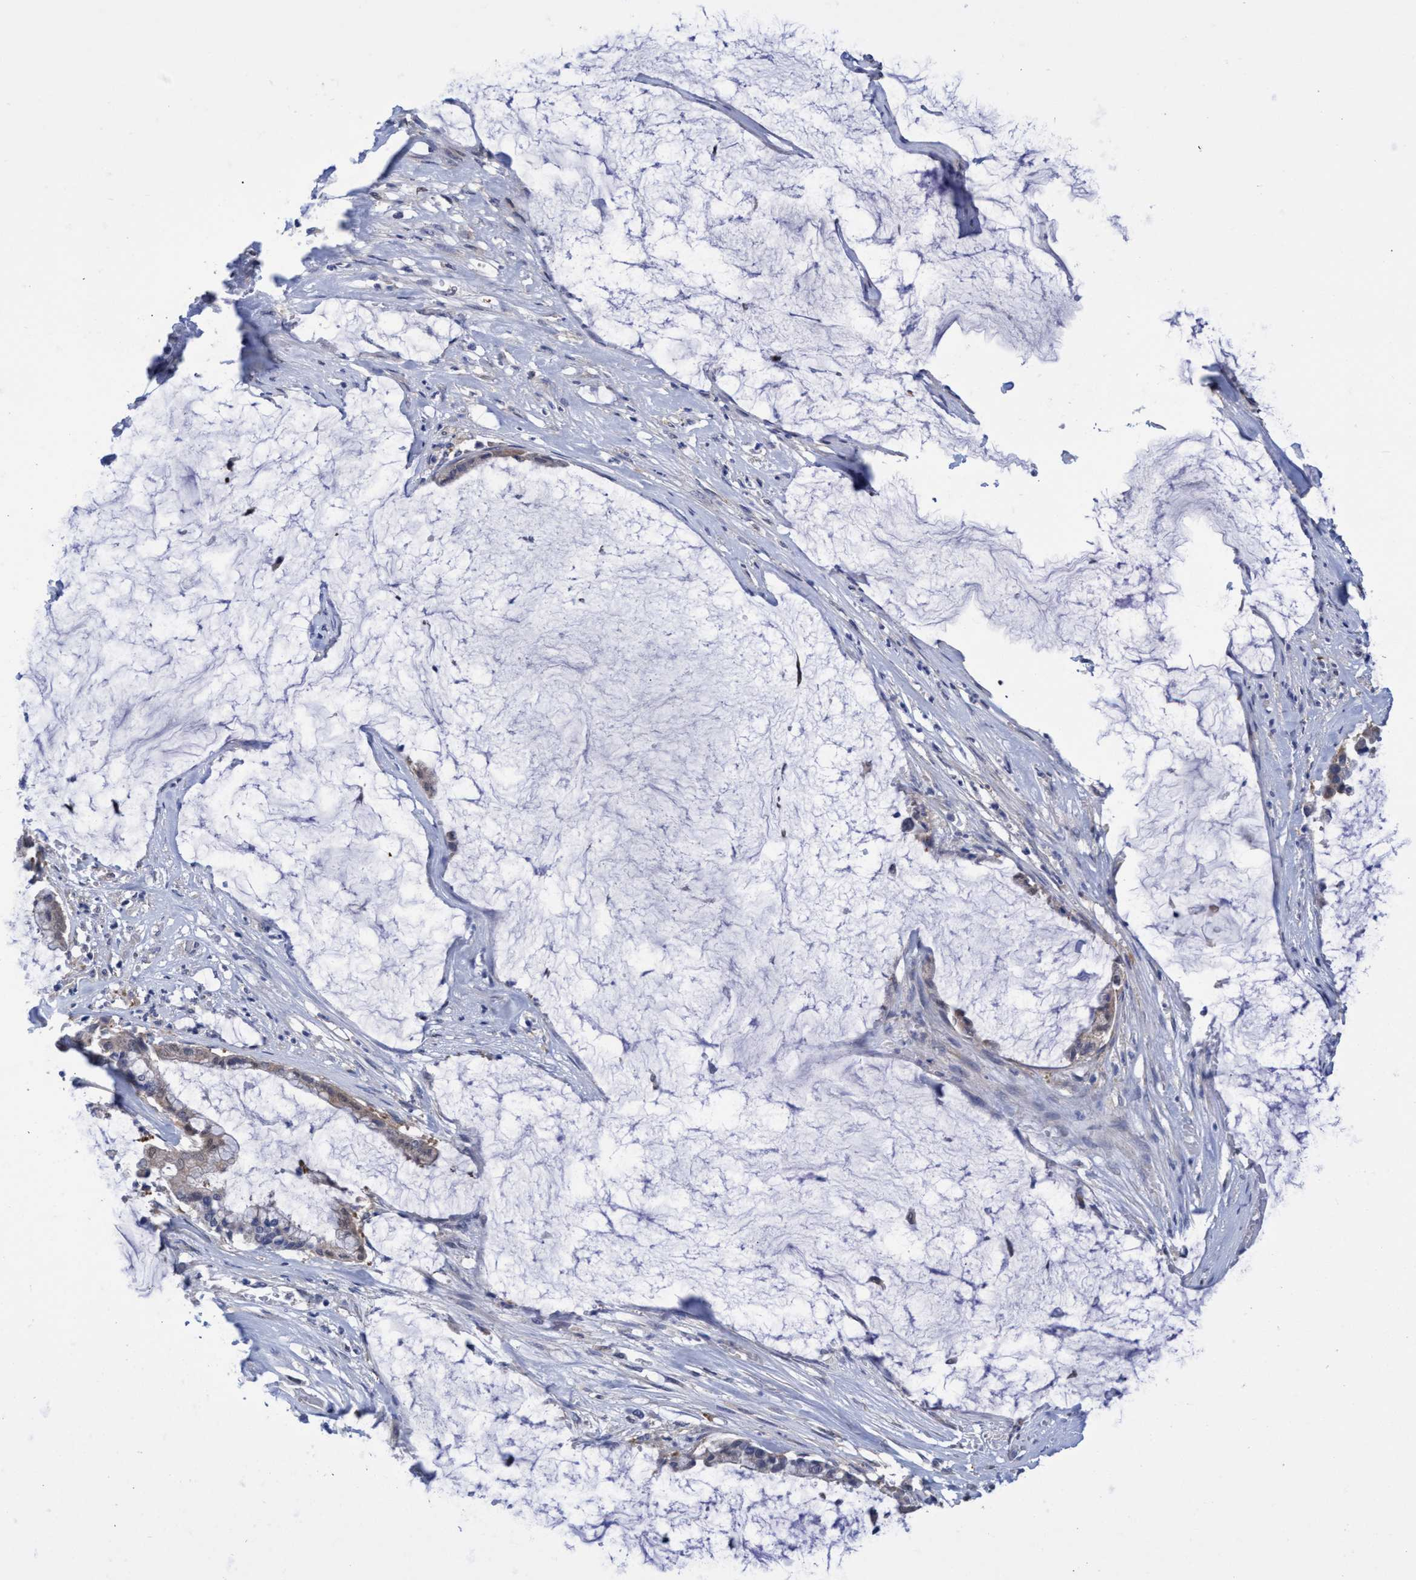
{"staining": {"intensity": "negative", "quantity": "none", "location": "none"}, "tissue": "pancreatic cancer", "cell_type": "Tumor cells", "image_type": "cancer", "snomed": [{"axis": "morphology", "description": "Adenocarcinoma, NOS"}, {"axis": "topography", "description": "Pancreas"}], "caption": "High power microscopy photomicrograph of an immunohistochemistry (IHC) histopathology image of pancreatic cancer (adenocarcinoma), revealing no significant expression in tumor cells. (Stains: DAB (3,3'-diaminobenzidine) immunohistochemistry (IHC) with hematoxylin counter stain, Microscopy: brightfield microscopy at high magnification).", "gene": "PNPO", "patient": {"sex": "male", "age": 41}}